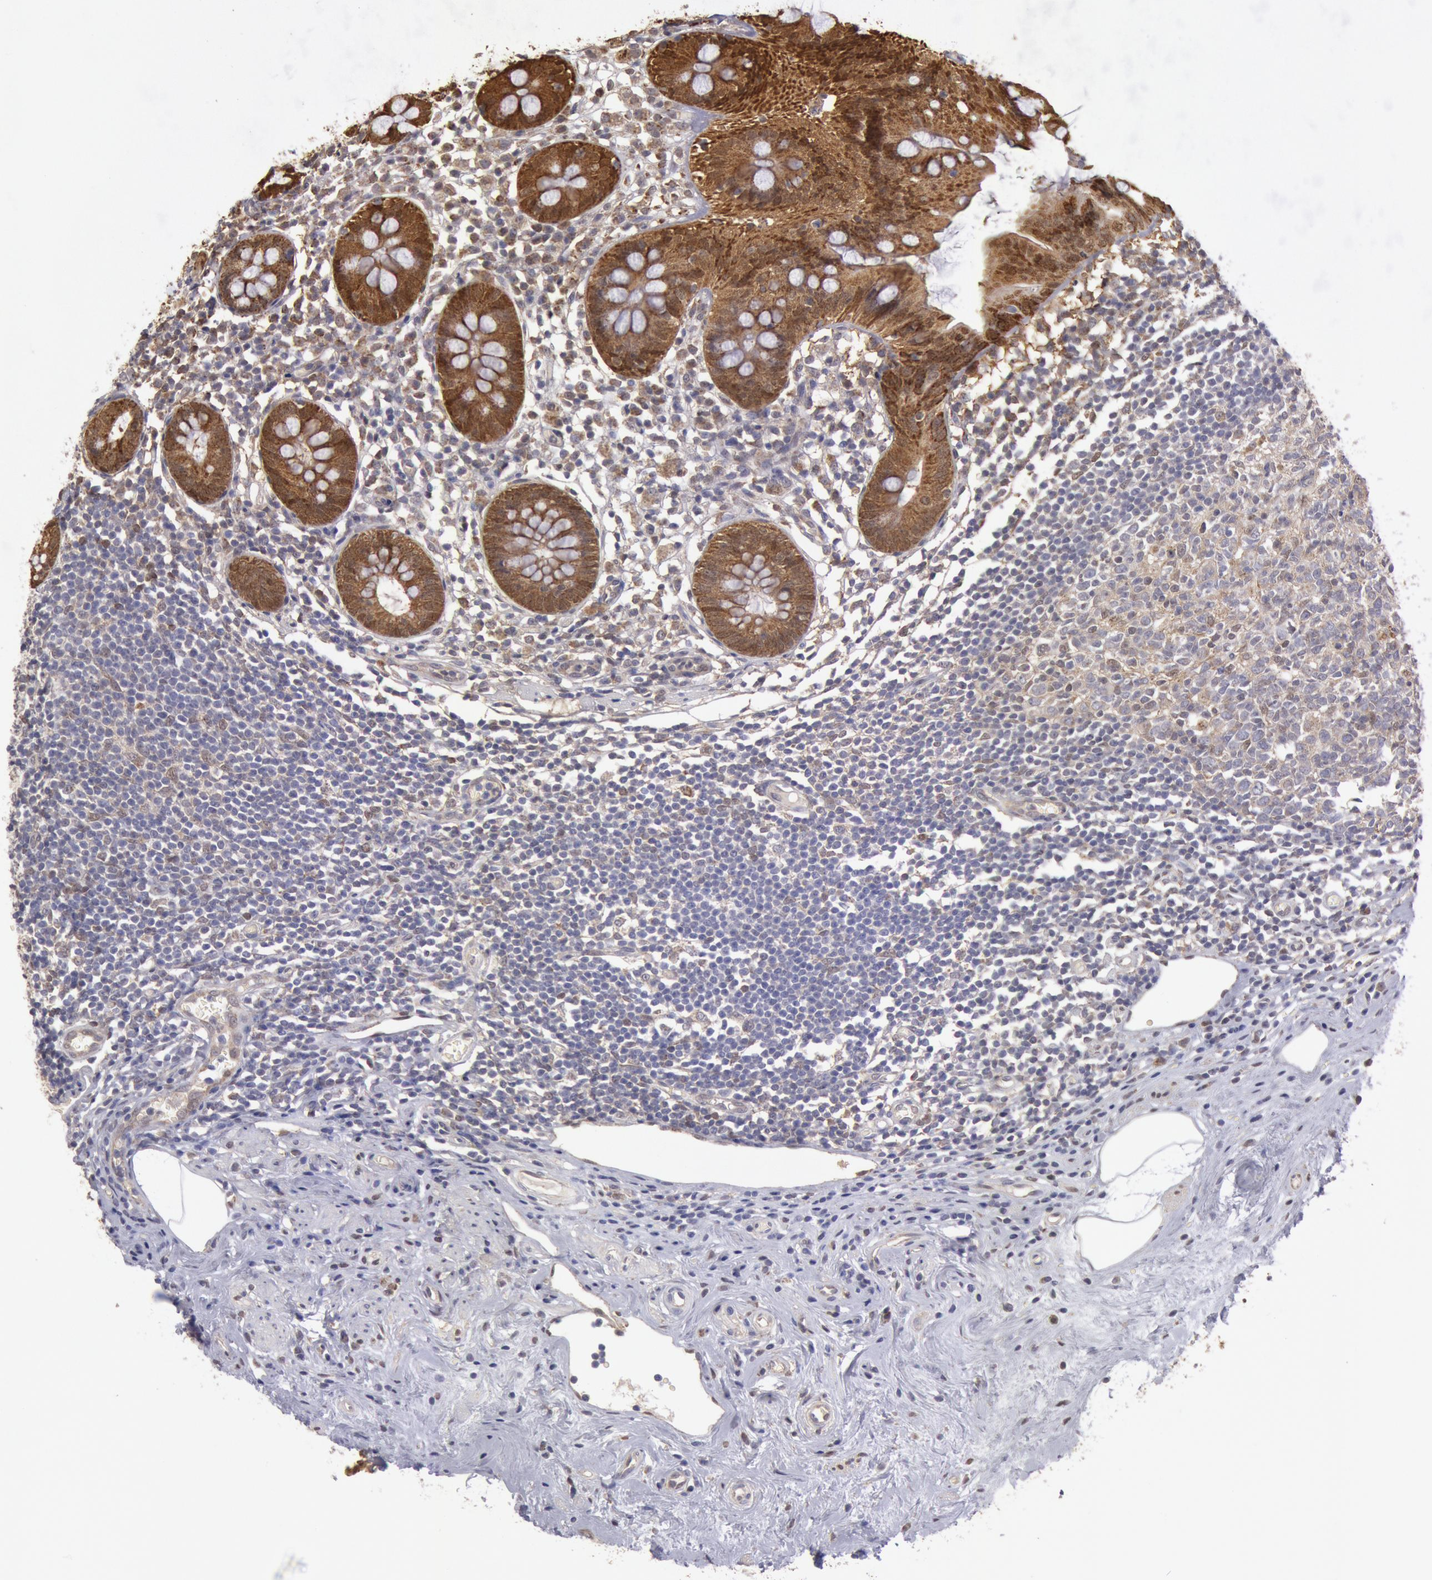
{"staining": {"intensity": "strong", "quantity": ">75%", "location": "cytoplasmic/membranous"}, "tissue": "appendix", "cell_type": "Glandular cells", "image_type": "normal", "snomed": [{"axis": "morphology", "description": "Normal tissue, NOS"}, {"axis": "topography", "description": "Appendix"}], "caption": "This histopathology image exhibits immunohistochemistry staining of normal appendix, with high strong cytoplasmic/membranous staining in approximately >75% of glandular cells.", "gene": "MPST", "patient": {"sex": "male", "age": 38}}